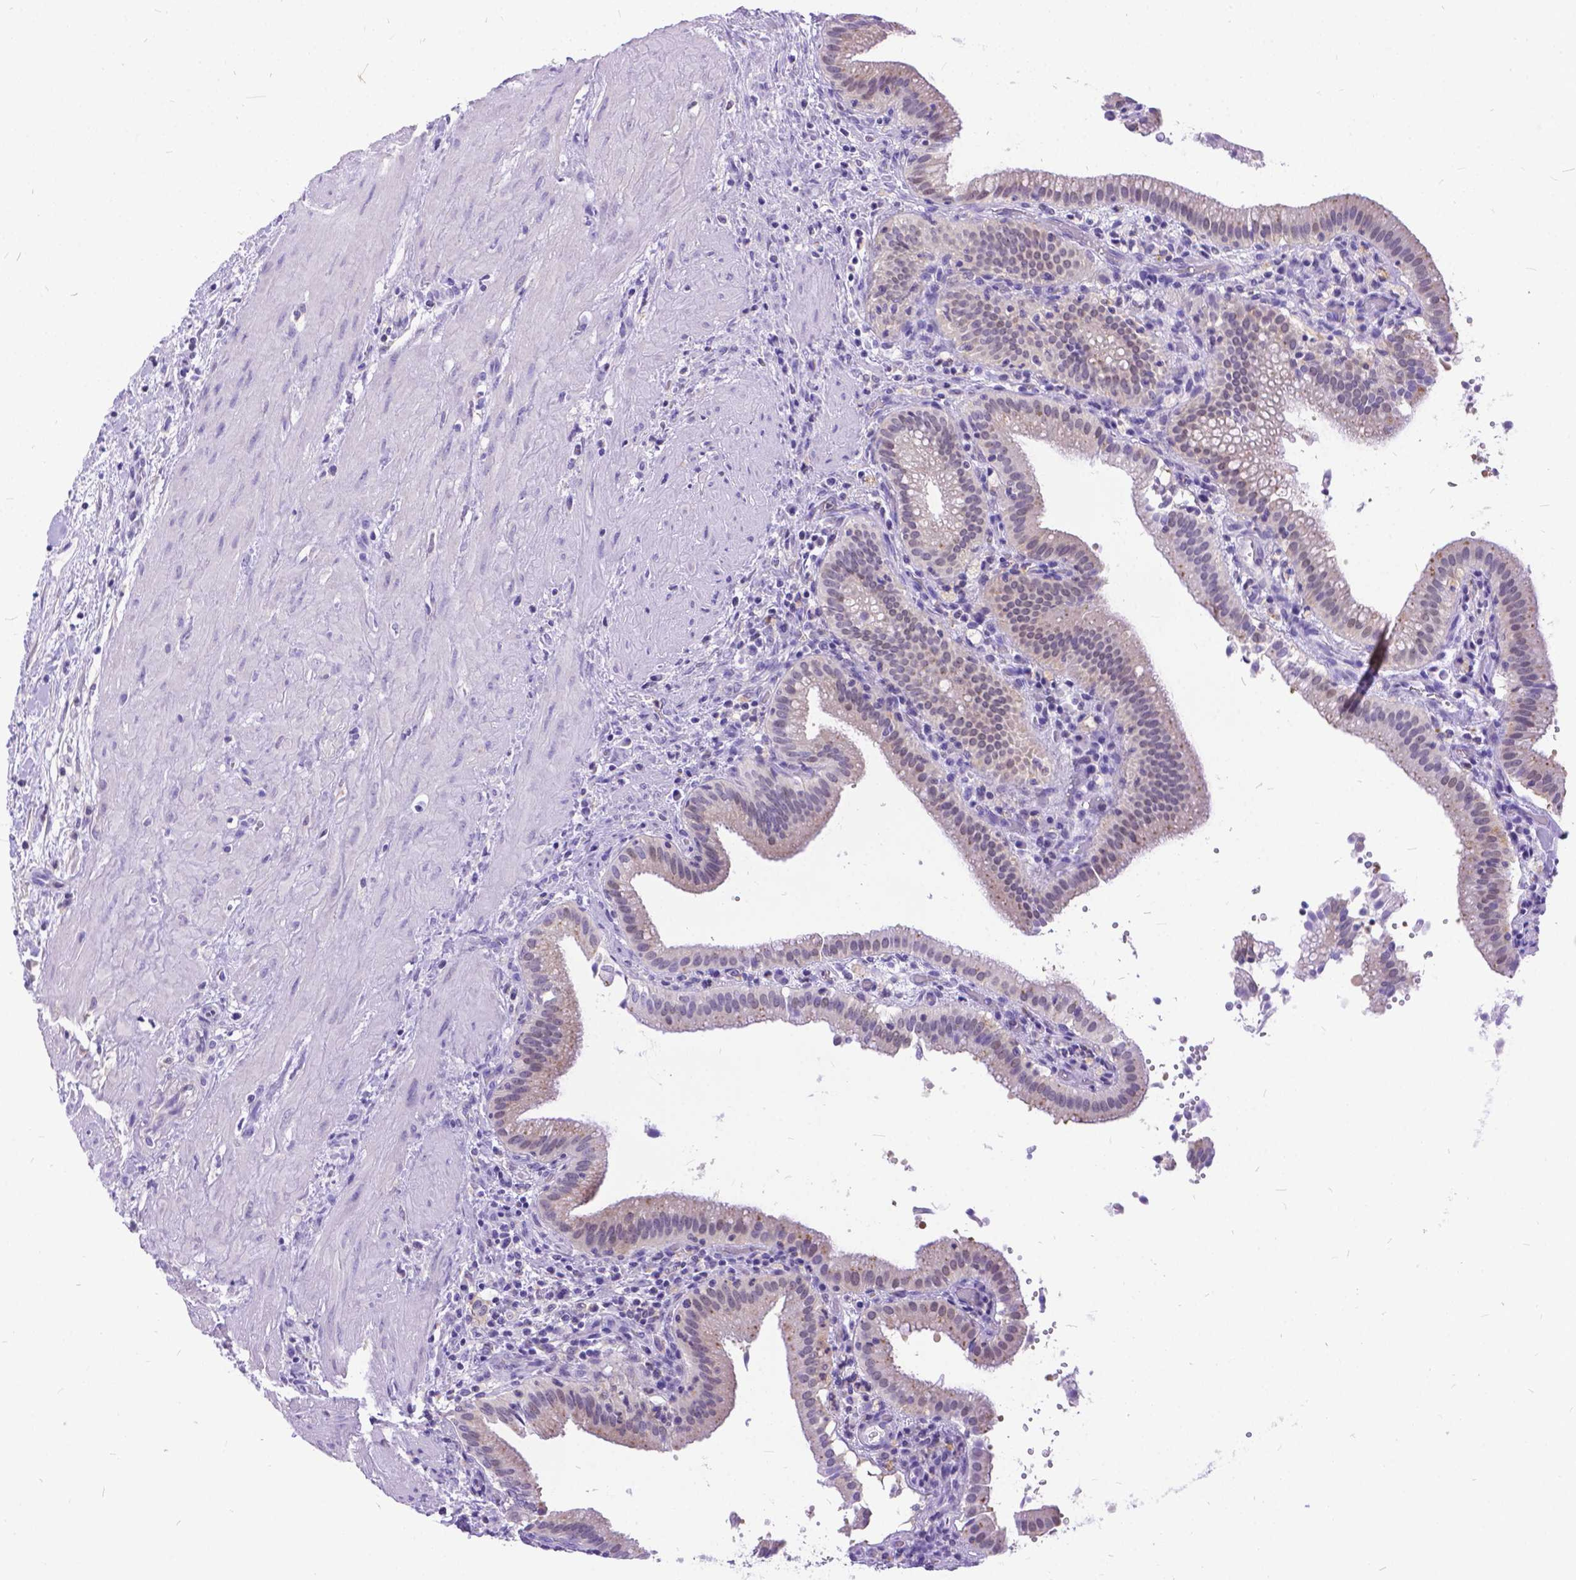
{"staining": {"intensity": "weak", "quantity": "25%-75%", "location": "cytoplasmic/membranous"}, "tissue": "gallbladder", "cell_type": "Glandular cells", "image_type": "normal", "snomed": [{"axis": "morphology", "description": "Normal tissue, NOS"}, {"axis": "topography", "description": "Gallbladder"}], "caption": "Immunohistochemical staining of unremarkable gallbladder shows weak cytoplasmic/membranous protein expression in about 25%-75% of glandular cells. (Brightfield microscopy of DAB IHC at high magnification).", "gene": "TMEM169", "patient": {"sex": "male", "age": 42}}